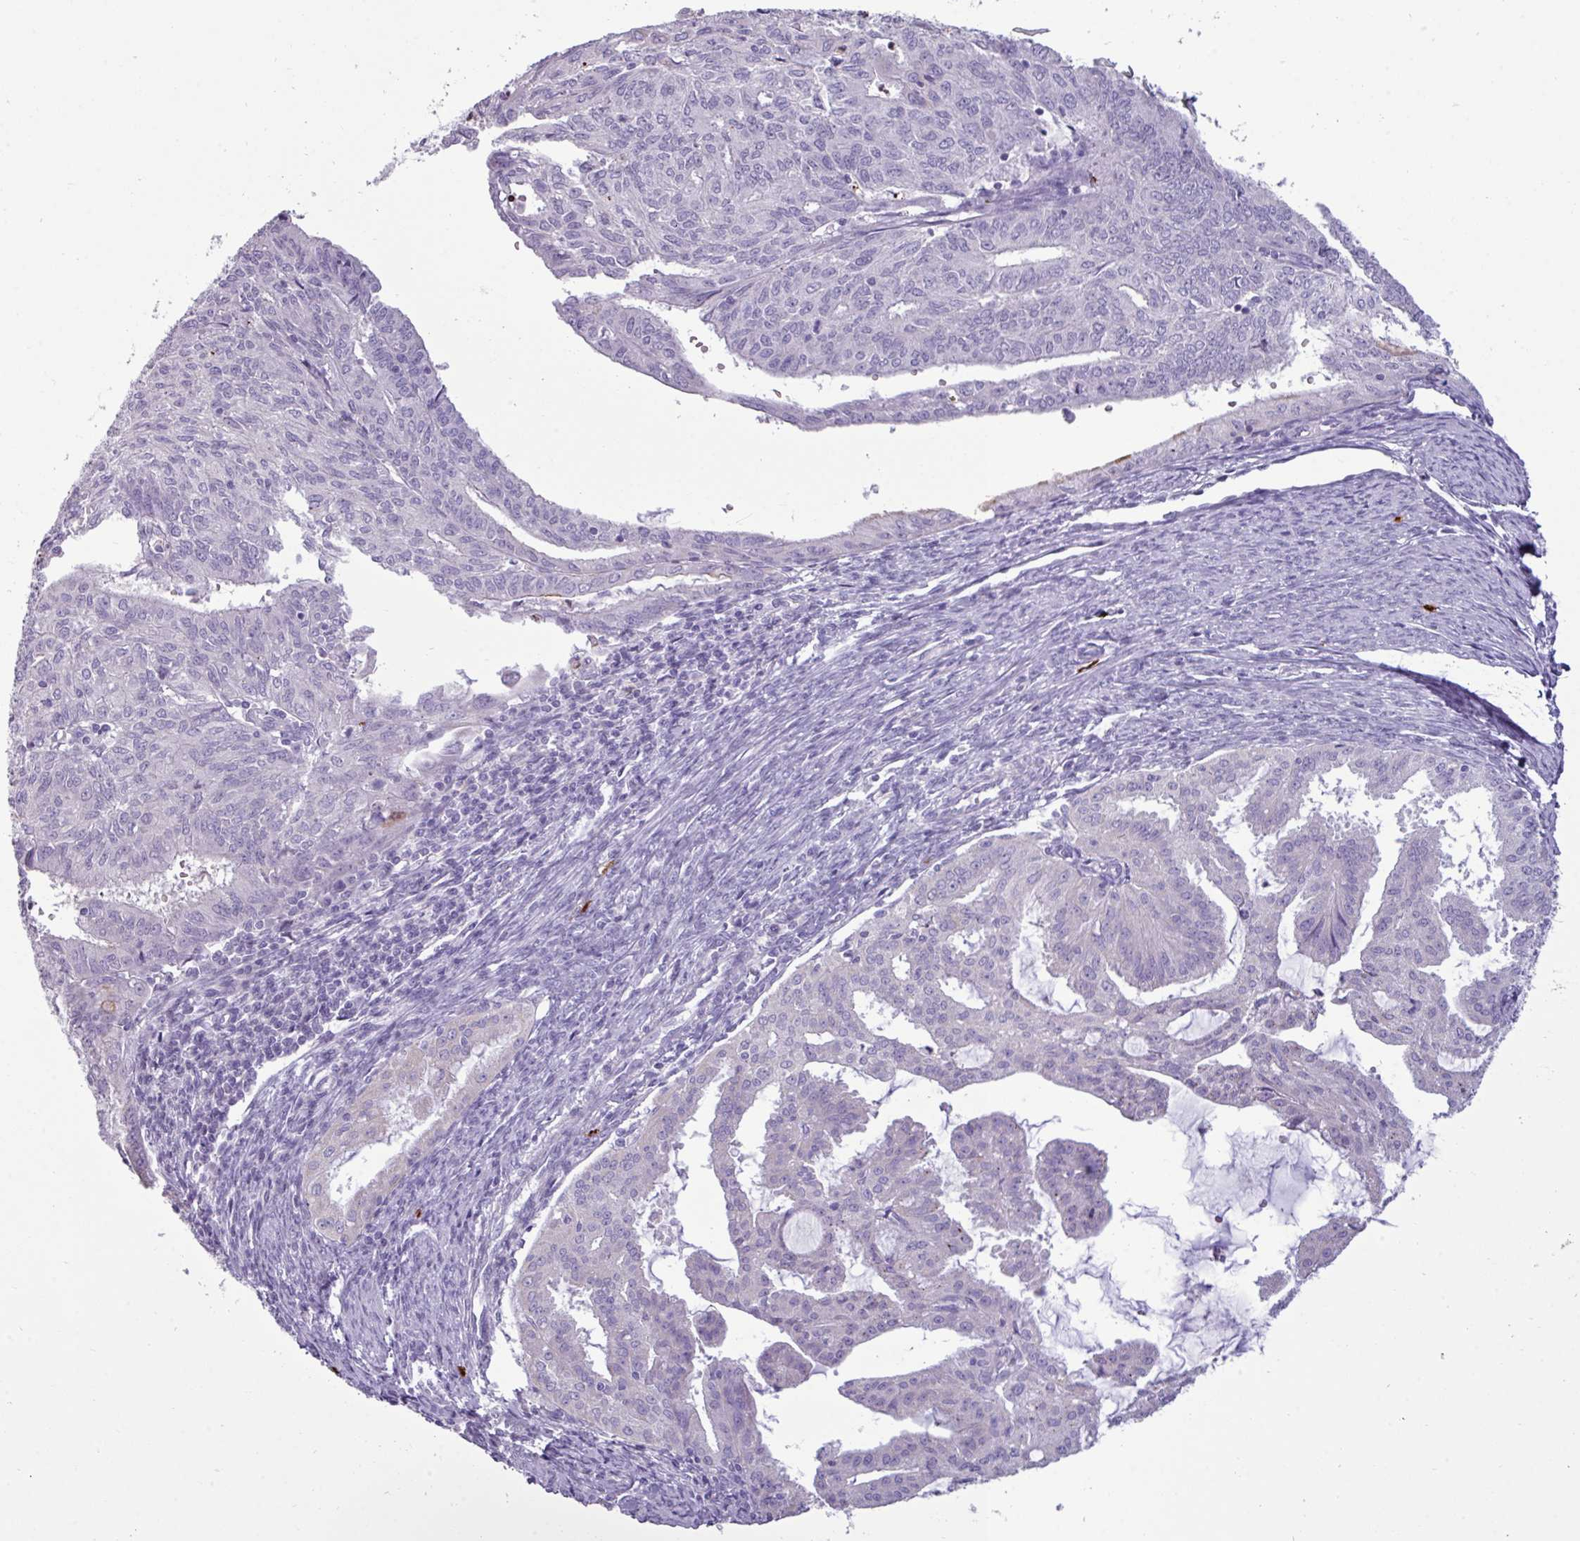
{"staining": {"intensity": "negative", "quantity": "none", "location": "none"}, "tissue": "endometrial cancer", "cell_type": "Tumor cells", "image_type": "cancer", "snomed": [{"axis": "morphology", "description": "Adenocarcinoma, NOS"}, {"axis": "topography", "description": "Endometrium"}], "caption": "Tumor cells show no significant protein staining in endometrial adenocarcinoma.", "gene": "TRIM39", "patient": {"sex": "female", "age": 70}}